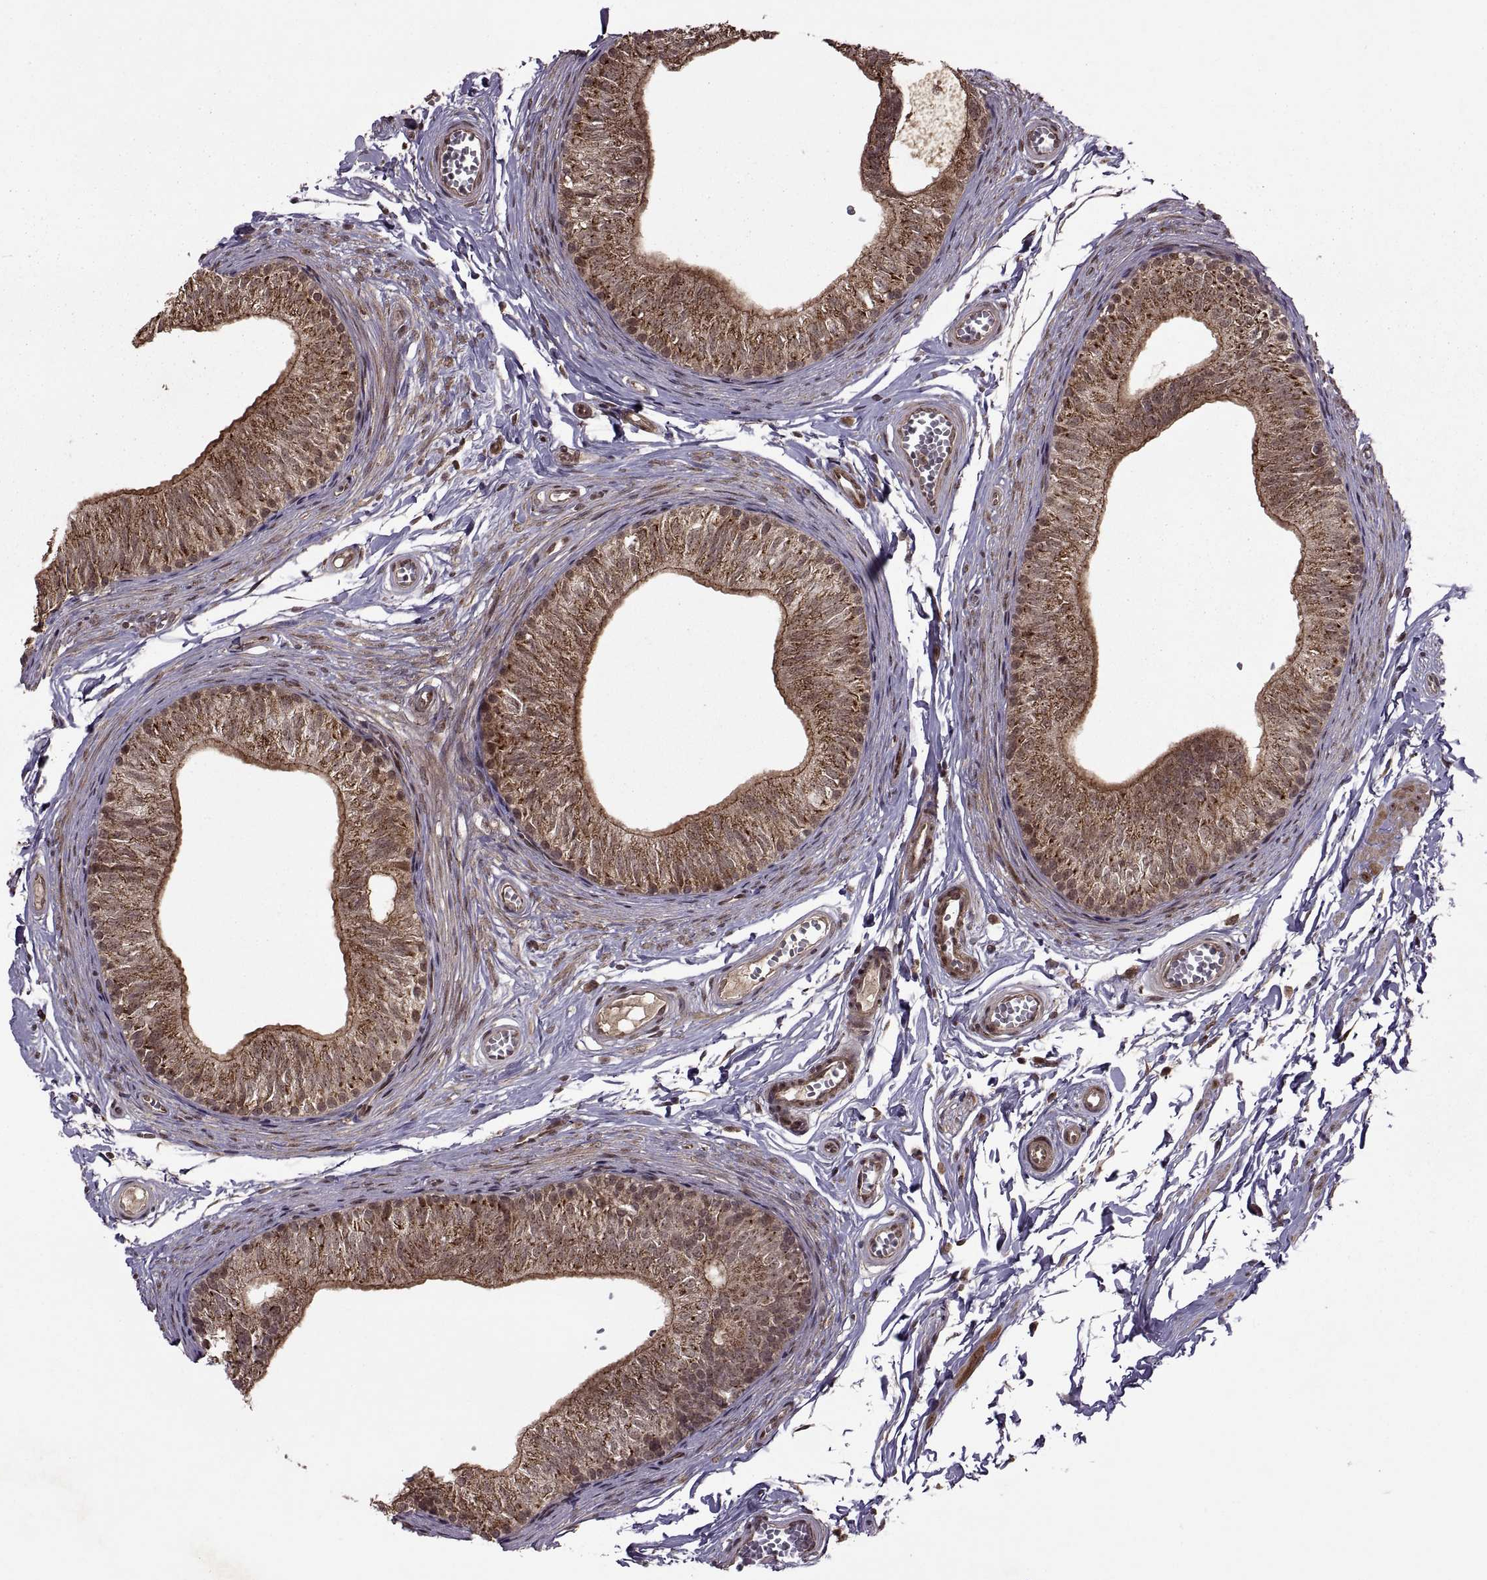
{"staining": {"intensity": "moderate", "quantity": ">75%", "location": "cytoplasmic/membranous"}, "tissue": "epididymis", "cell_type": "Glandular cells", "image_type": "normal", "snomed": [{"axis": "morphology", "description": "Normal tissue, NOS"}, {"axis": "topography", "description": "Epididymis"}], "caption": "A high-resolution micrograph shows IHC staining of benign epididymis, which demonstrates moderate cytoplasmic/membranous staining in approximately >75% of glandular cells.", "gene": "PTOV1", "patient": {"sex": "male", "age": 22}}